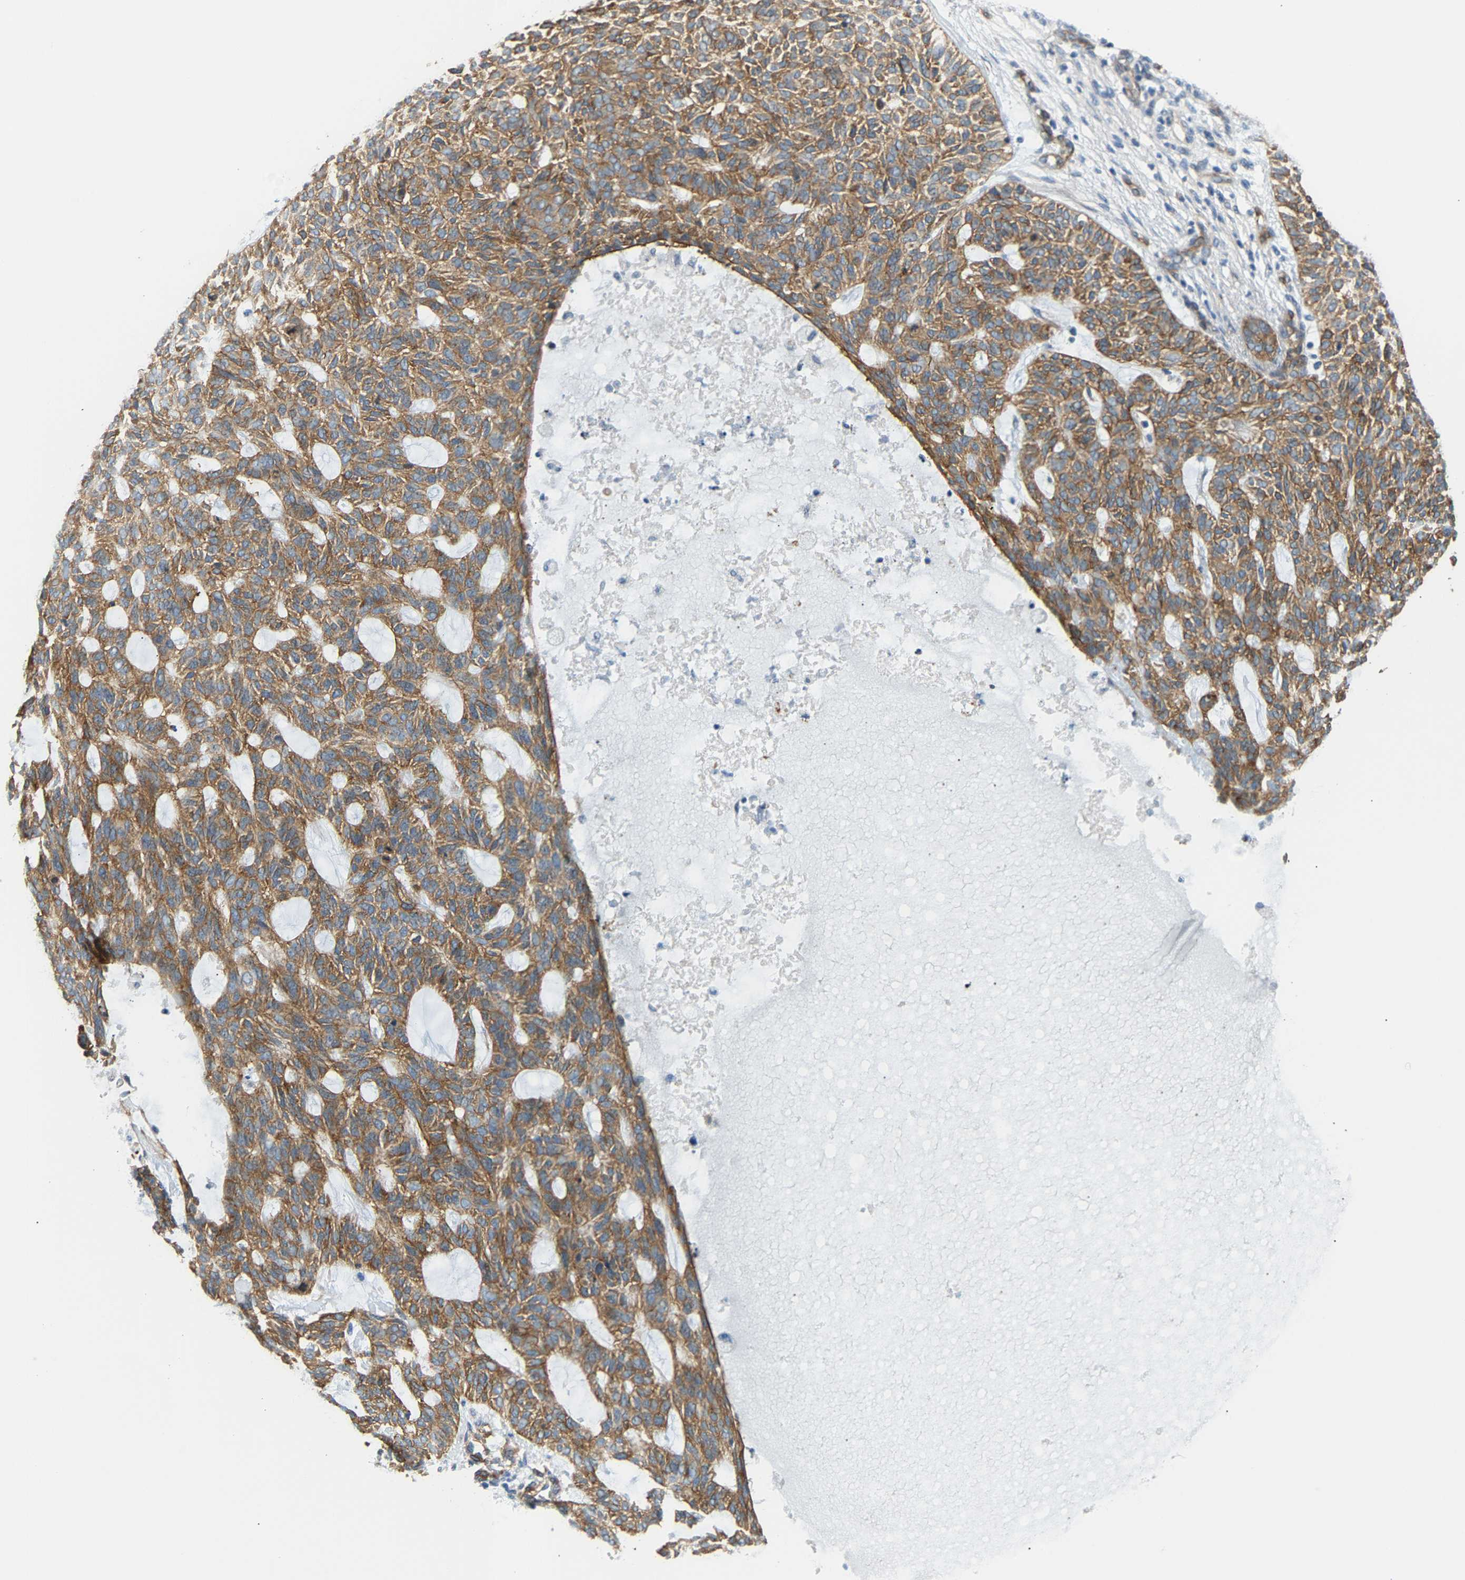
{"staining": {"intensity": "strong", "quantity": ">75%", "location": "cytoplasmic/membranous"}, "tissue": "skin cancer", "cell_type": "Tumor cells", "image_type": "cancer", "snomed": [{"axis": "morphology", "description": "Basal cell carcinoma"}, {"axis": "topography", "description": "Skin"}], "caption": "Immunohistochemical staining of basal cell carcinoma (skin) reveals strong cytoplasmic/membranous protein staining in about >75% of tumor cells.", "gene": "PAWR", "patient": {"sex": "male", "age": 87}}